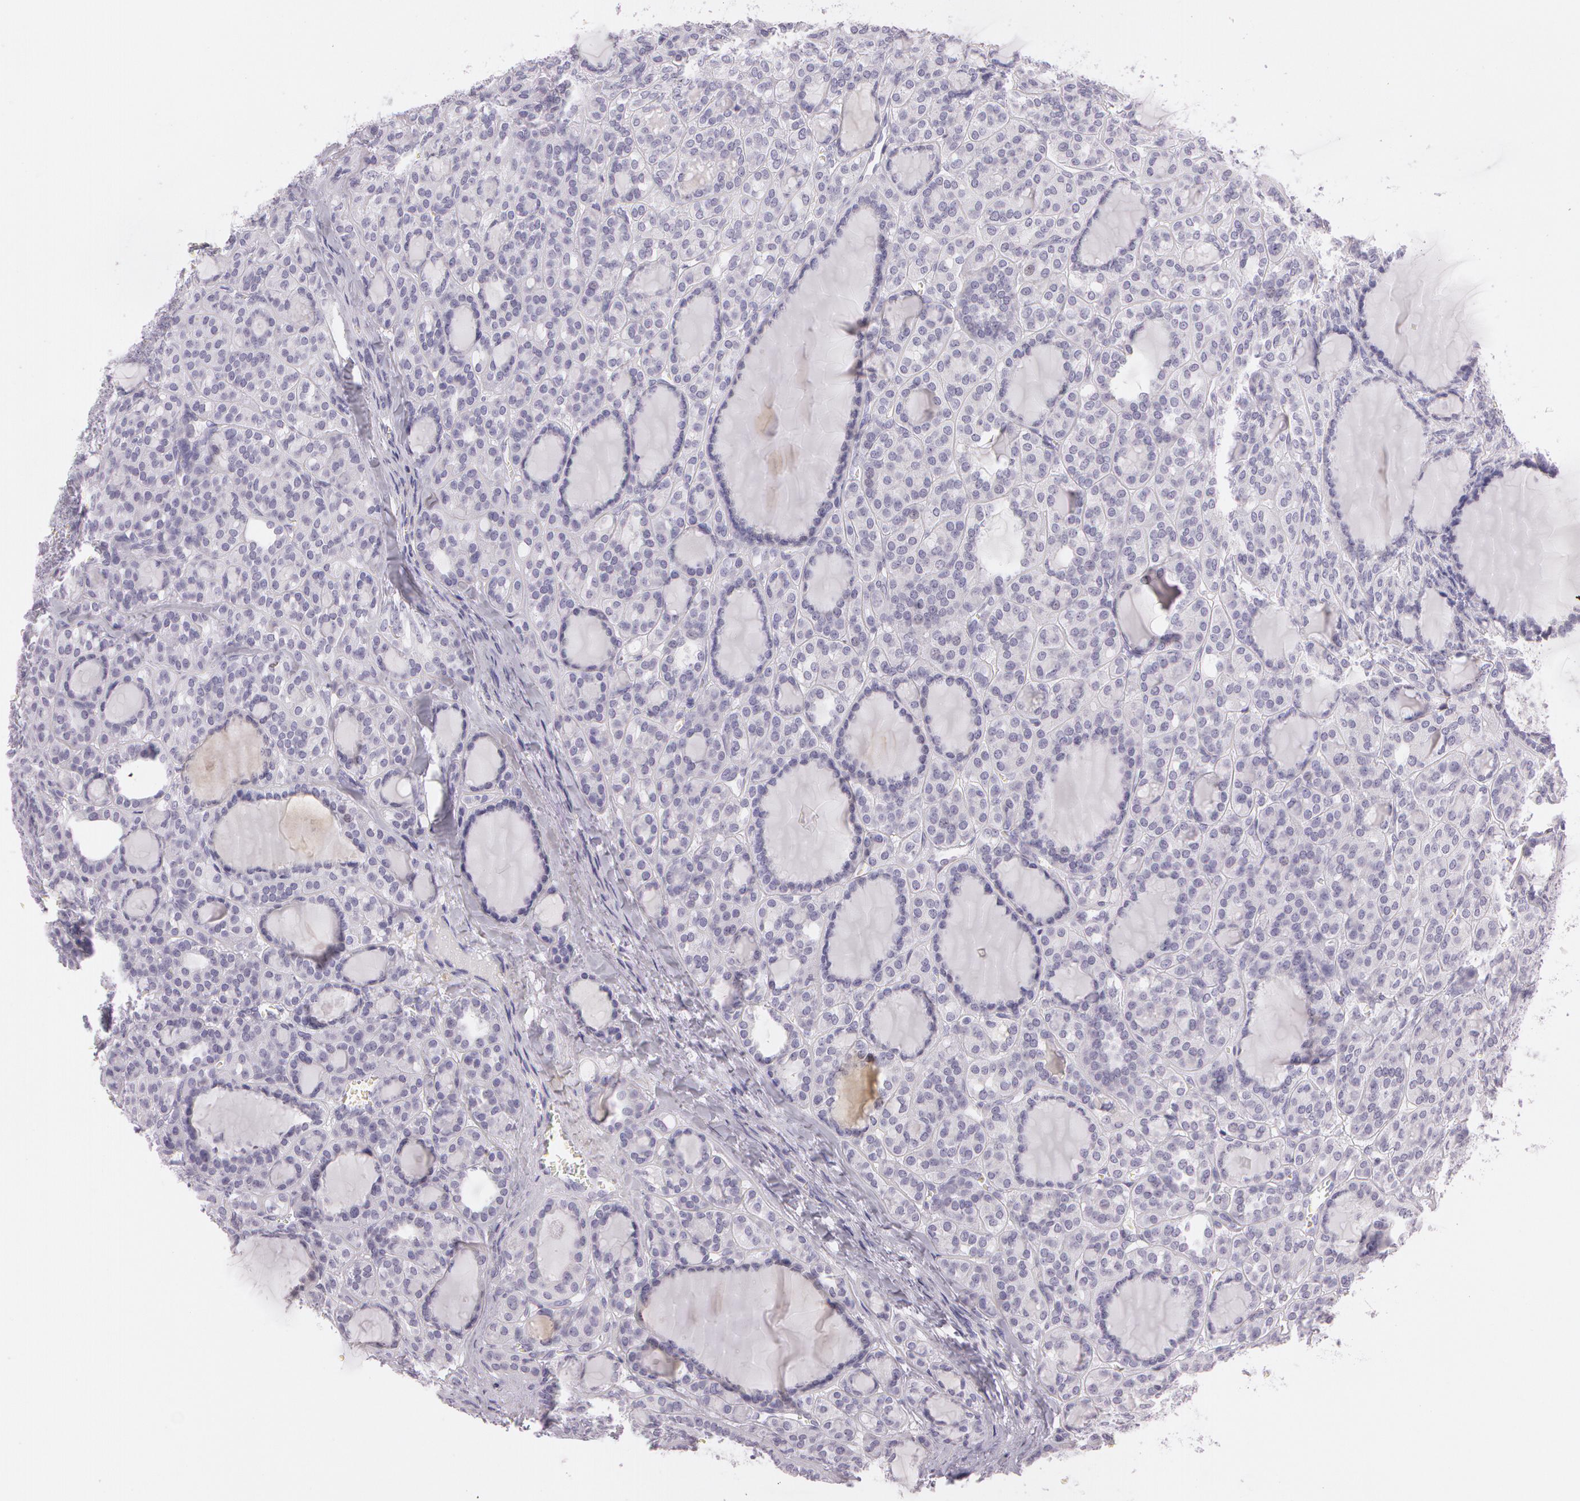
{"staining": {"intensity": "negative", "quantity": "none", "location": "none"}, "tissue": "thyroid cancer", "cell_type": "Tumor cells", "image_type": "cancer", "snomed": [{"axis": "morphology", "description": "Follicular adenoma carcinoma, NOS"}, {"axis": "topography", "description": "Thyroid gland"}], "caption": "The immunohistochemistry (IHC) histopathology image has no significant positivity in tumor cells of follicular adenoma carcinoma (thyroid) tissue.", "gene": "OTC", "patient": {"sex": "female", "age": 71}}